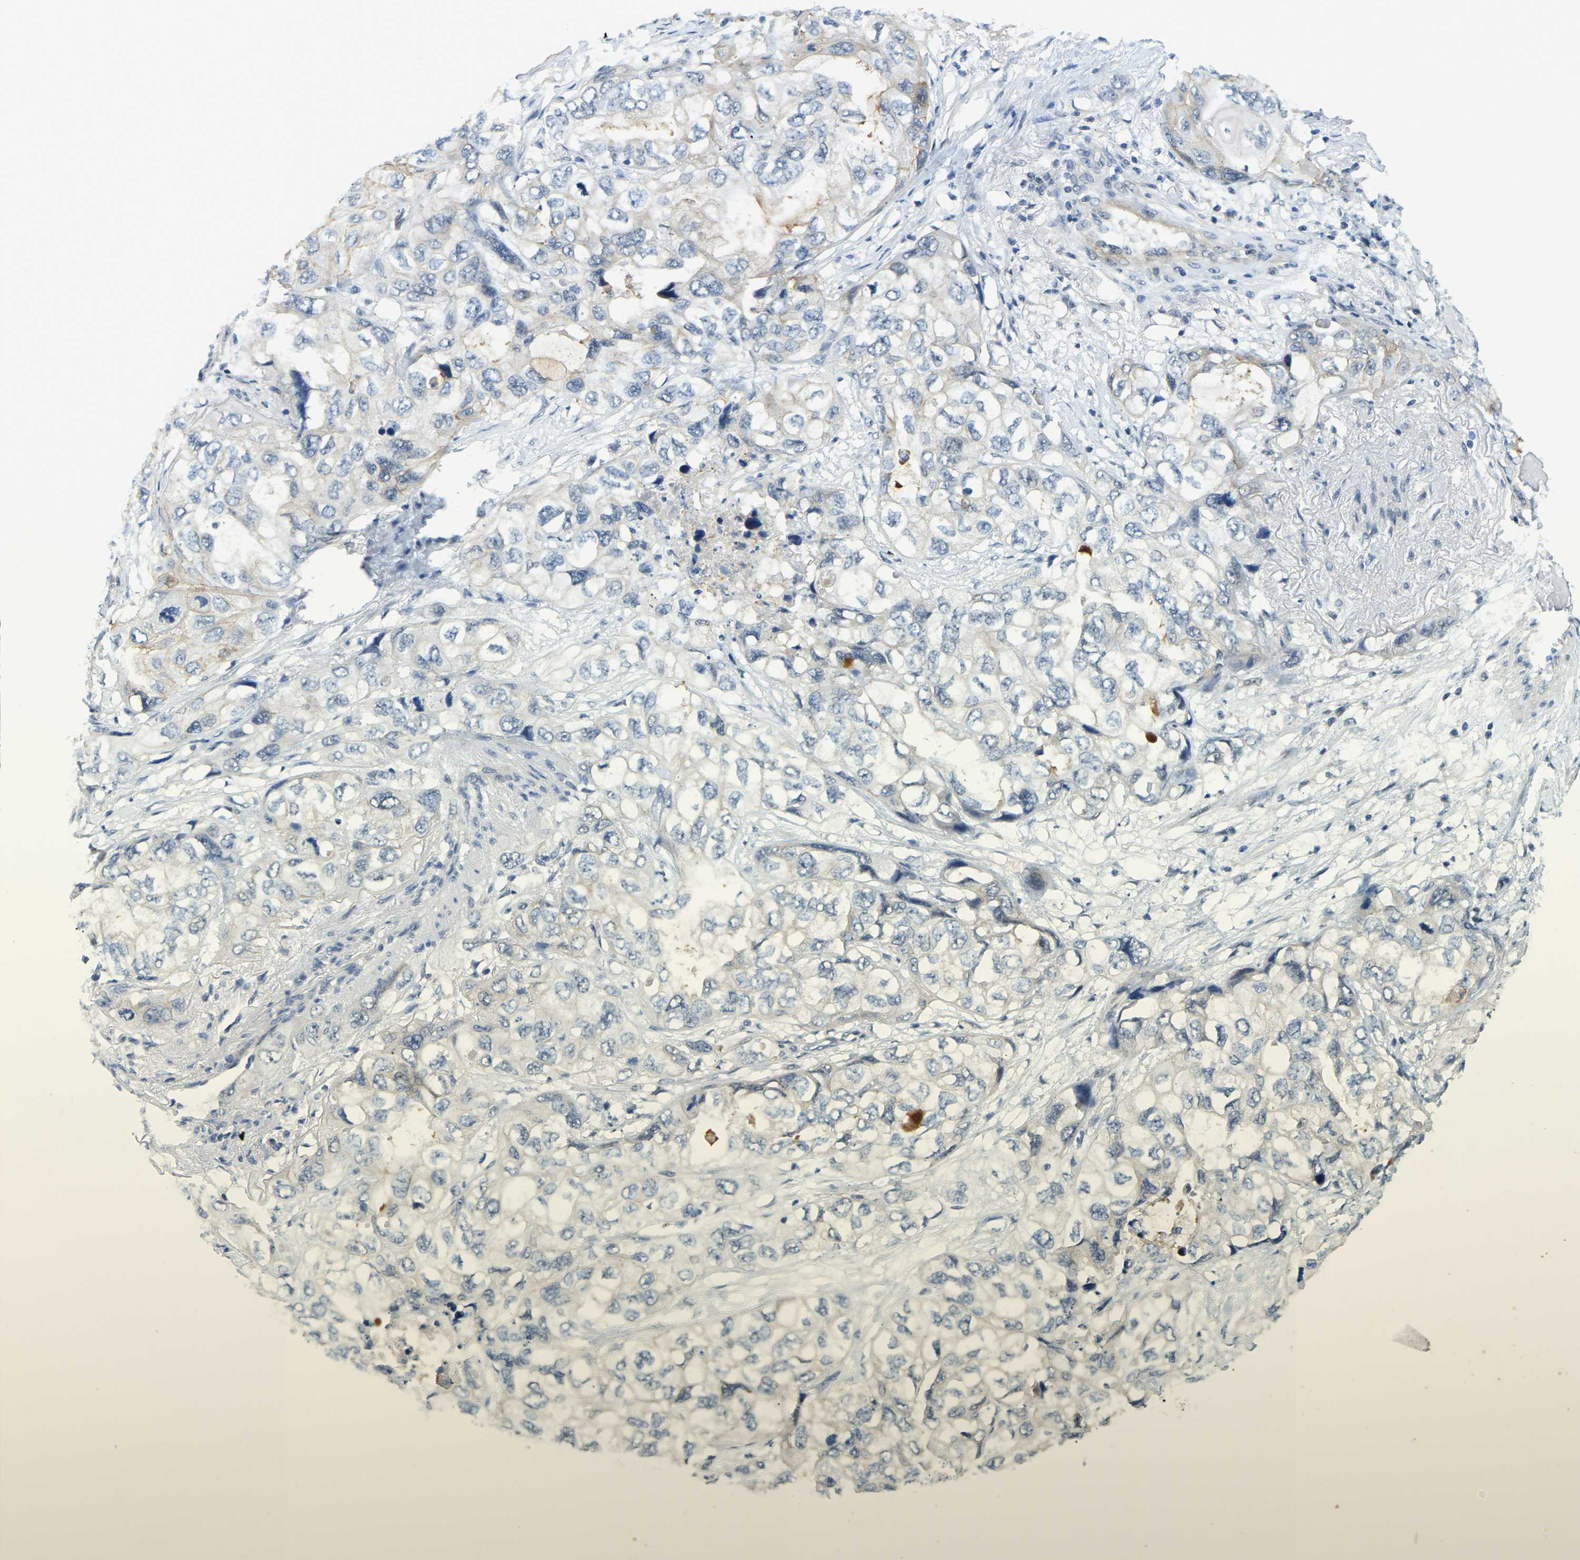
{"staining": {"intensity": "weak", "quantity": "<25%", "location": "cytoplasmic/membranous"}, "tissue": "lung cancer", "cell_type": "Tumor cells", "image_type": "cancer", "snomed": [{"axis": "morphology", "description": "Squamous cell carcinoma, NOS"}, {"axis": "topography", "description": "Lung"}], "caption": "IHC image of human squamous cell carcinoma (lung) stained for a protein (brown), which shows no positivity in tumor cells. (Brightfield microscopy of DAB immunohistochemistry at high magnification).", "gene": "AHNAK", "patient": {"sex": "female", "age": 73}}